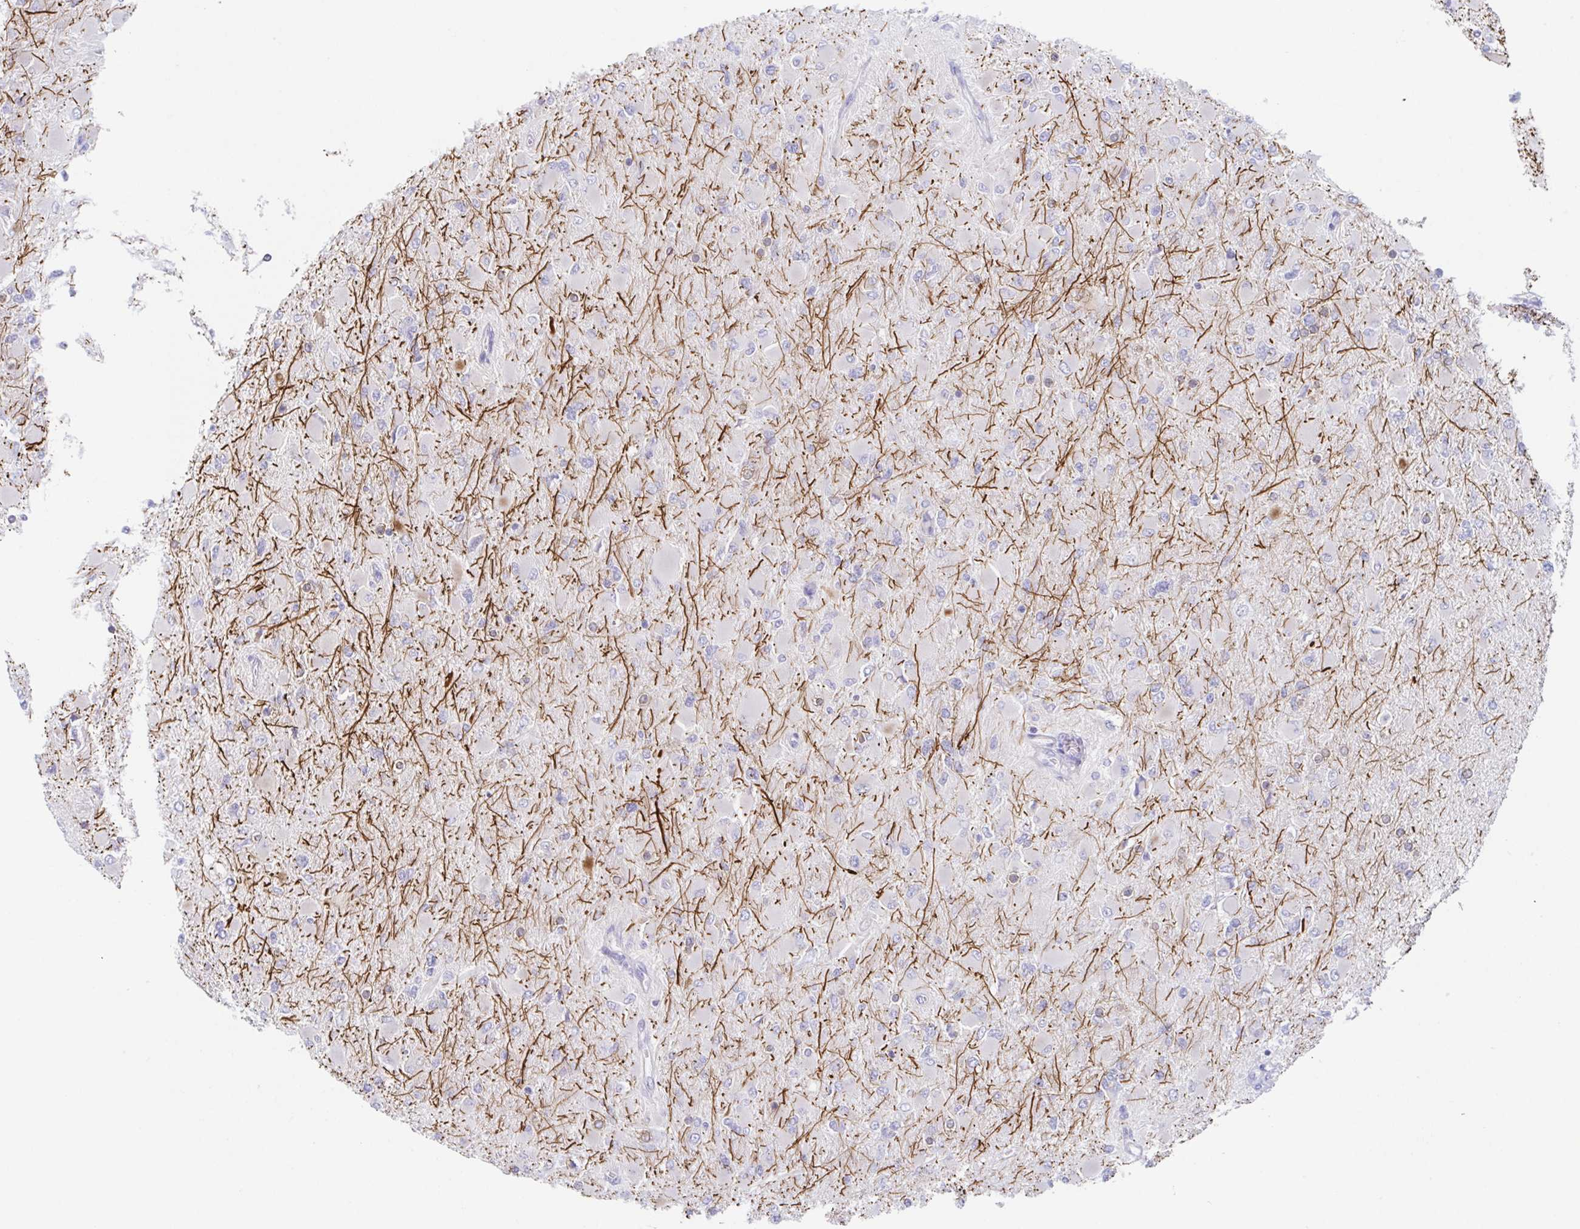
{"staining": {"intensity": "negative", "quantity": "none", "location": "none"}, "tissue": "glioma", "cell_type": "Tumor cells", "image_type": "cancer", "snomed": [{"axis": "morphology", "description": "Glioma, malignant, High grade"}, {"axis": "topography", "description": "Cerebral cortex"}], "caption": "An IHC micrograph of glioma is shown. There is no staining in tumor cells of glioma.", "gene": "HTR2A", "patient": {"sex": "female", "age": 36}}